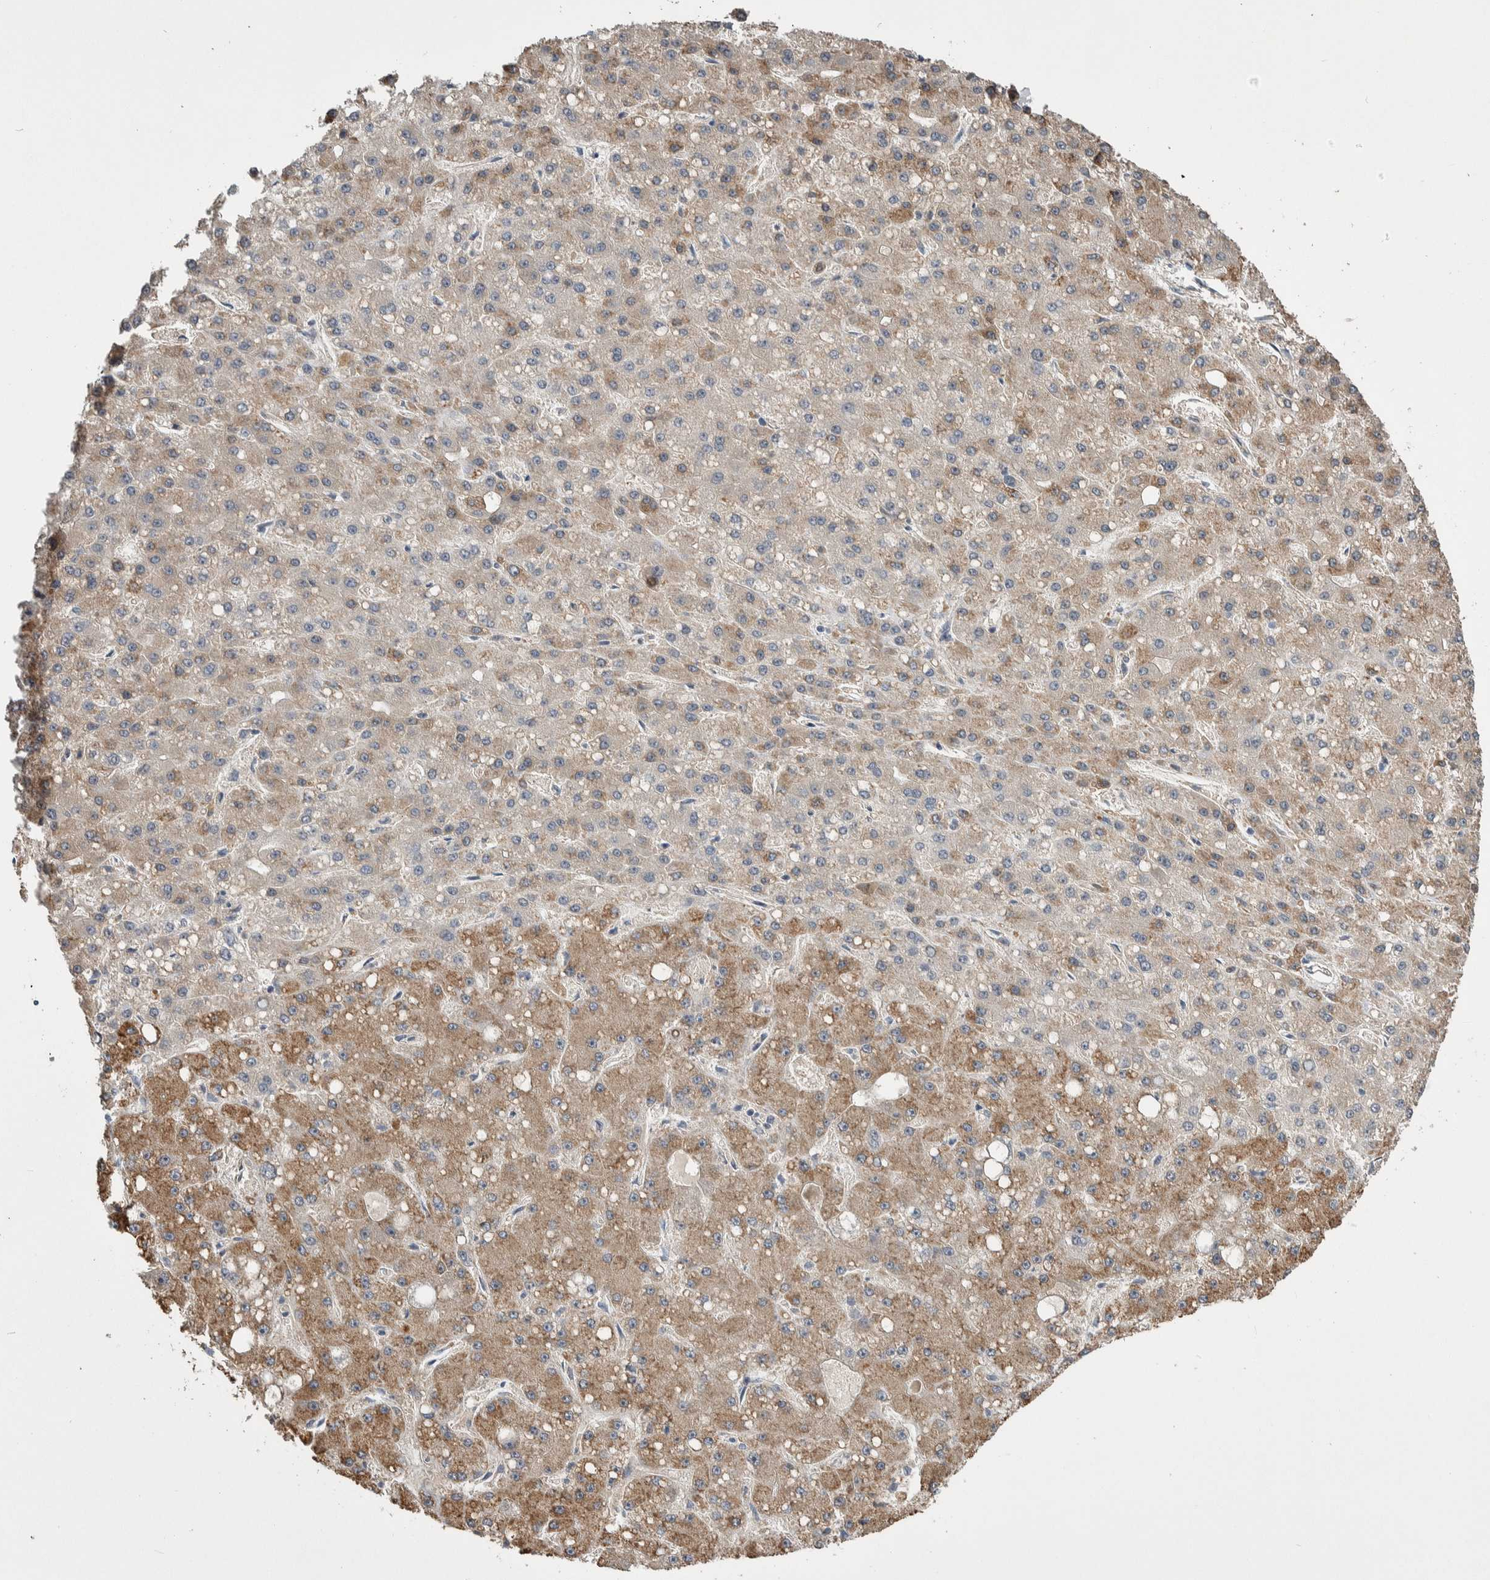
{"staining": {"intensity": "moderate", "quantity": "25%-75%", "location": "cytoplasmic/membranous"}, "tissue": "liver cancer", "cell_type": "Tumor cells", "image_type": "cancer", "snomed": [{"axis": "morphology", "description": "Carcinoma, Hepatocellular, NOS"}, {"axis": "topography", "description": "Liver"}], "caption": "Hepatocellular carcinoma (liver) stained for a protein exhibits moderate cytoplasmic/membranous positivity in tumor cells. (Brightfield microscopy of DAB IHC at high magnification).", "gene": "PRDM4", "patient": {"sex": "male", "age": 67}}